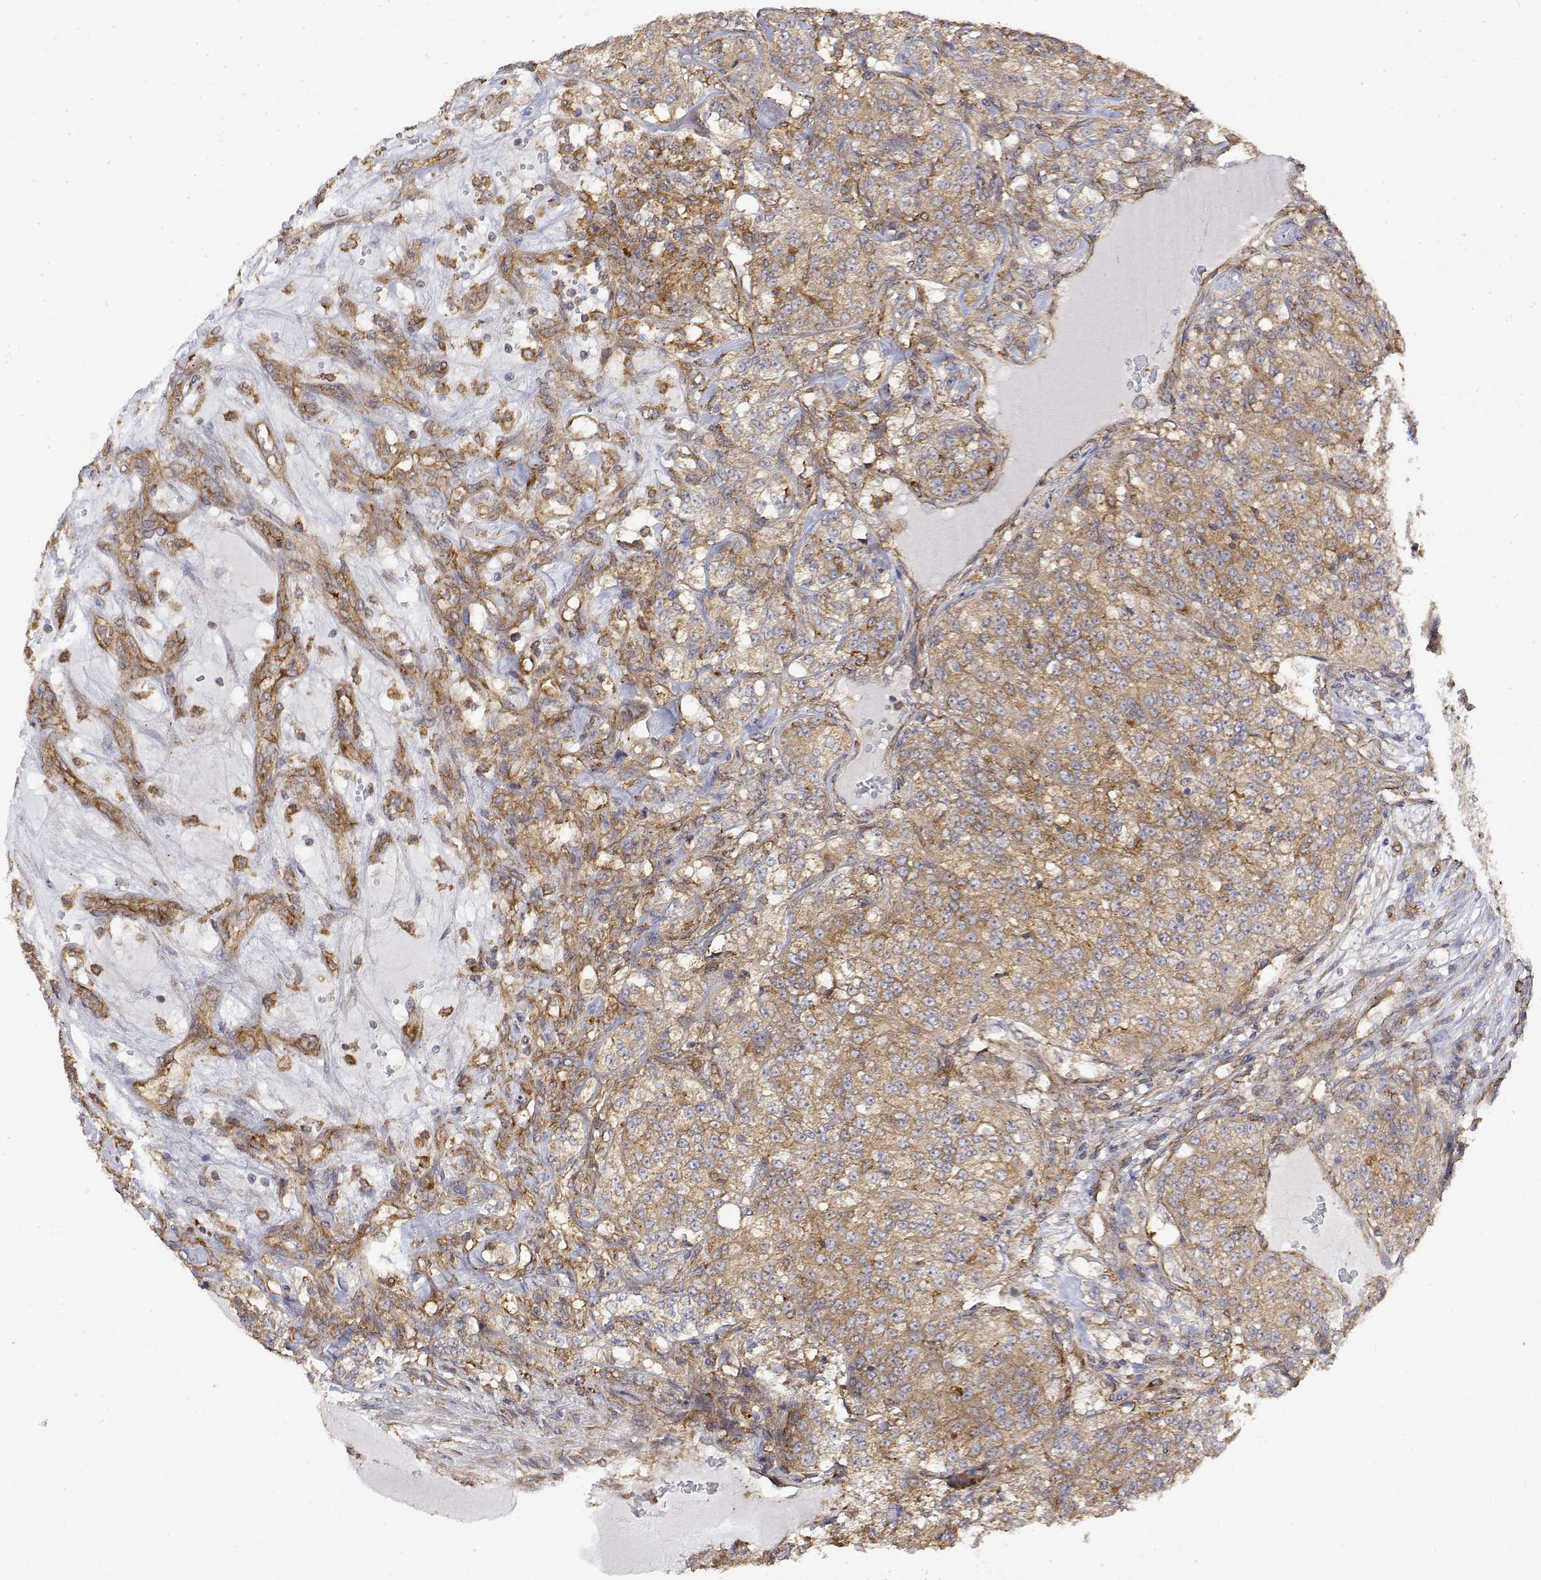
{"staining": {"intensity": "moderate", "quantity": ">75%", "location": "cytoplasmic/membranous"}, "tissue": "renal cancer", "cell_type": "Tumor cells", "image_type": "cancer", "snomed": [{"axis": "morphology", "description": "Adenocarcinoma, NOS"}, {"axis": "topography", "description": "Kidney"}], "caption": "Protein staining of renal cancer (adenocarcinoma) tissue displays moderate cytoplasmic/membranous expression in about >75% of tumor cells.", "gene": "PACSIN2", "patient": {"sex": "female", "age": 63}}